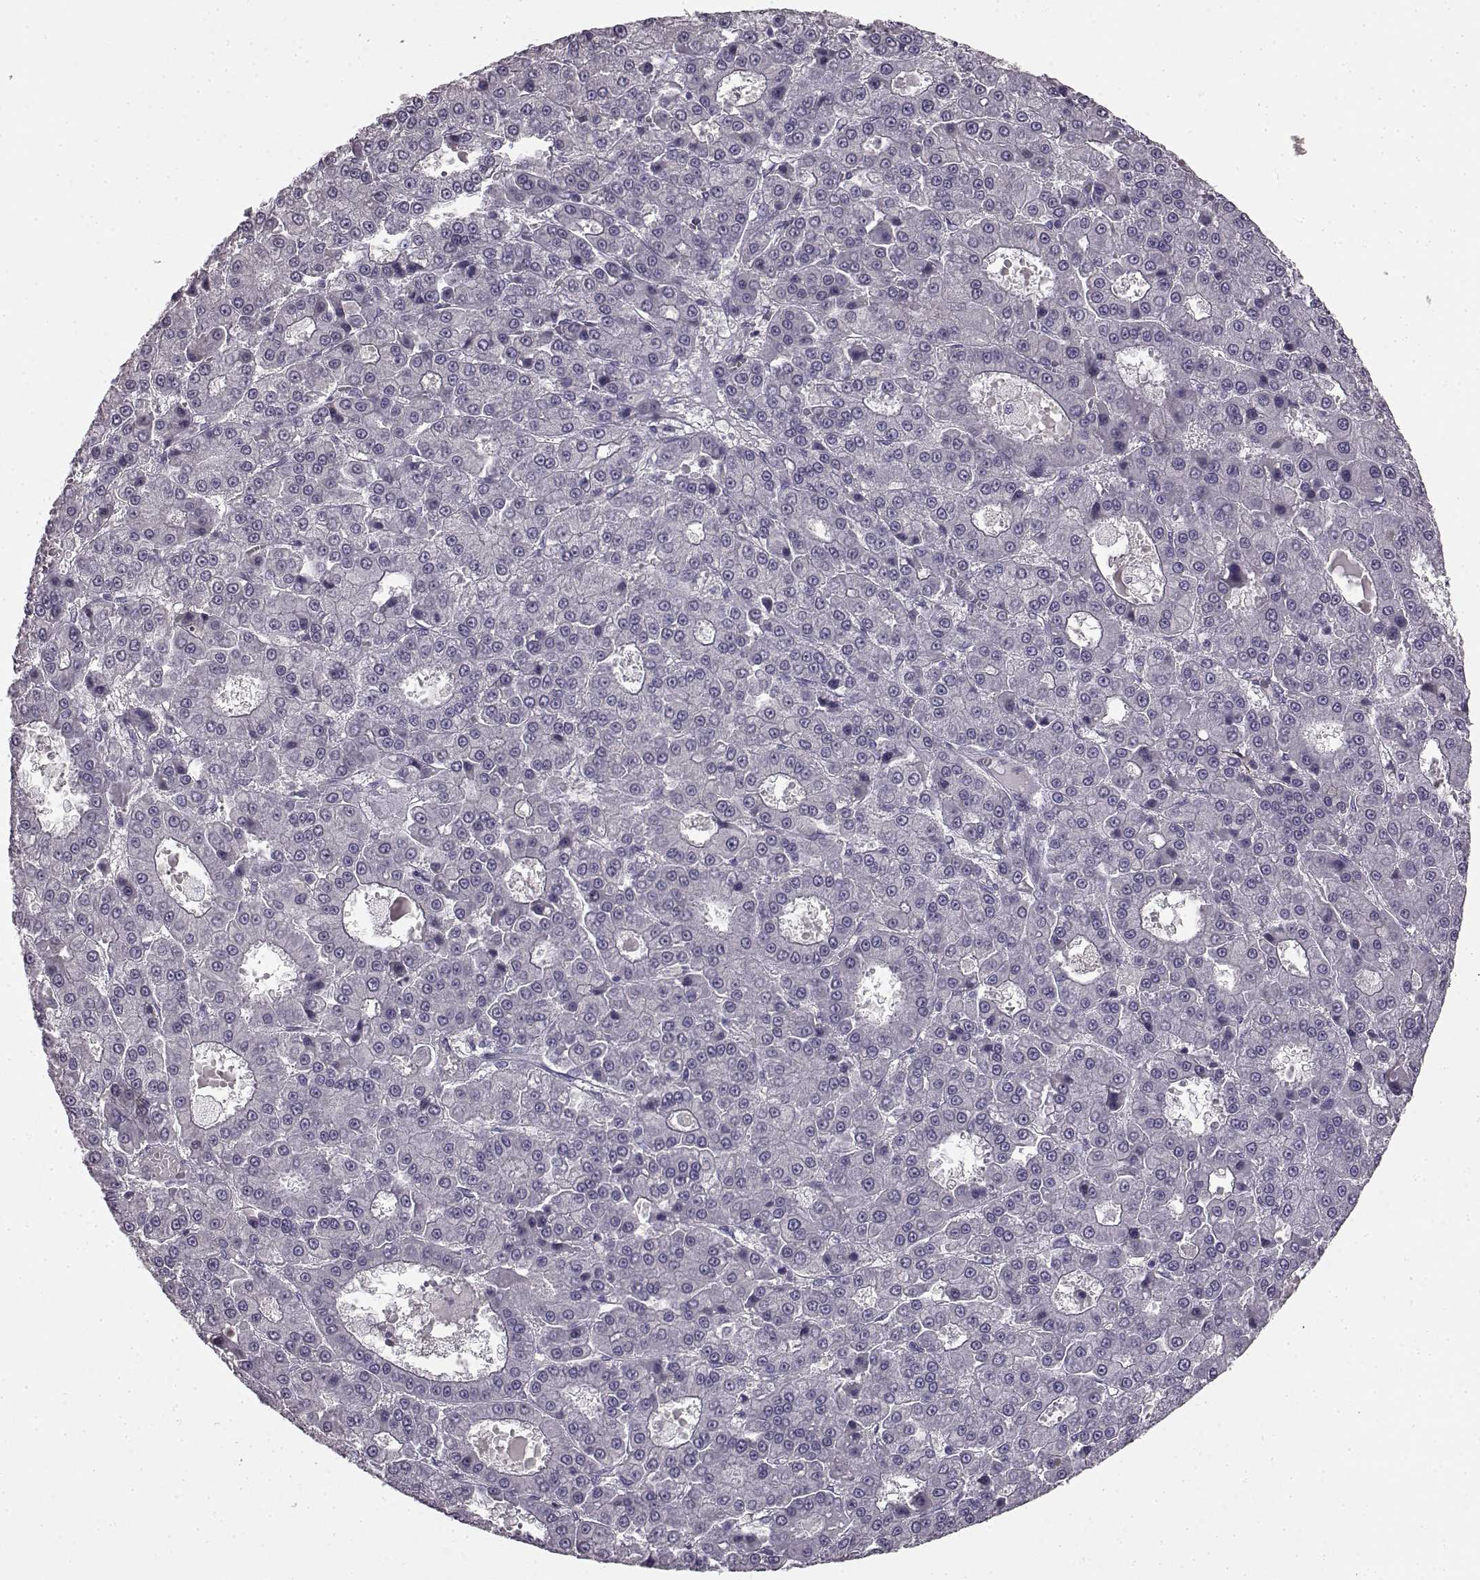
{"staining": {"intensity": "negative", "quantity": "none", "location": "none"}, "tissue": "liver cancer", "cell_type": "Tumor cells", "image_type": "cancer", "snomed": [{"axis": "morphology", "description": "Carcinoma, Hepatocellular, NOS"}, {"axis": "topography", "description": "Liver"}], "caption": "A high-resolution histopathology image shows immunohistochemistry (IHC) staining of liver cancer, which demonstrates no significant staining in tumor cells.", "gene": "KRT85", "patient": {"sex": "male", "age": 70}}